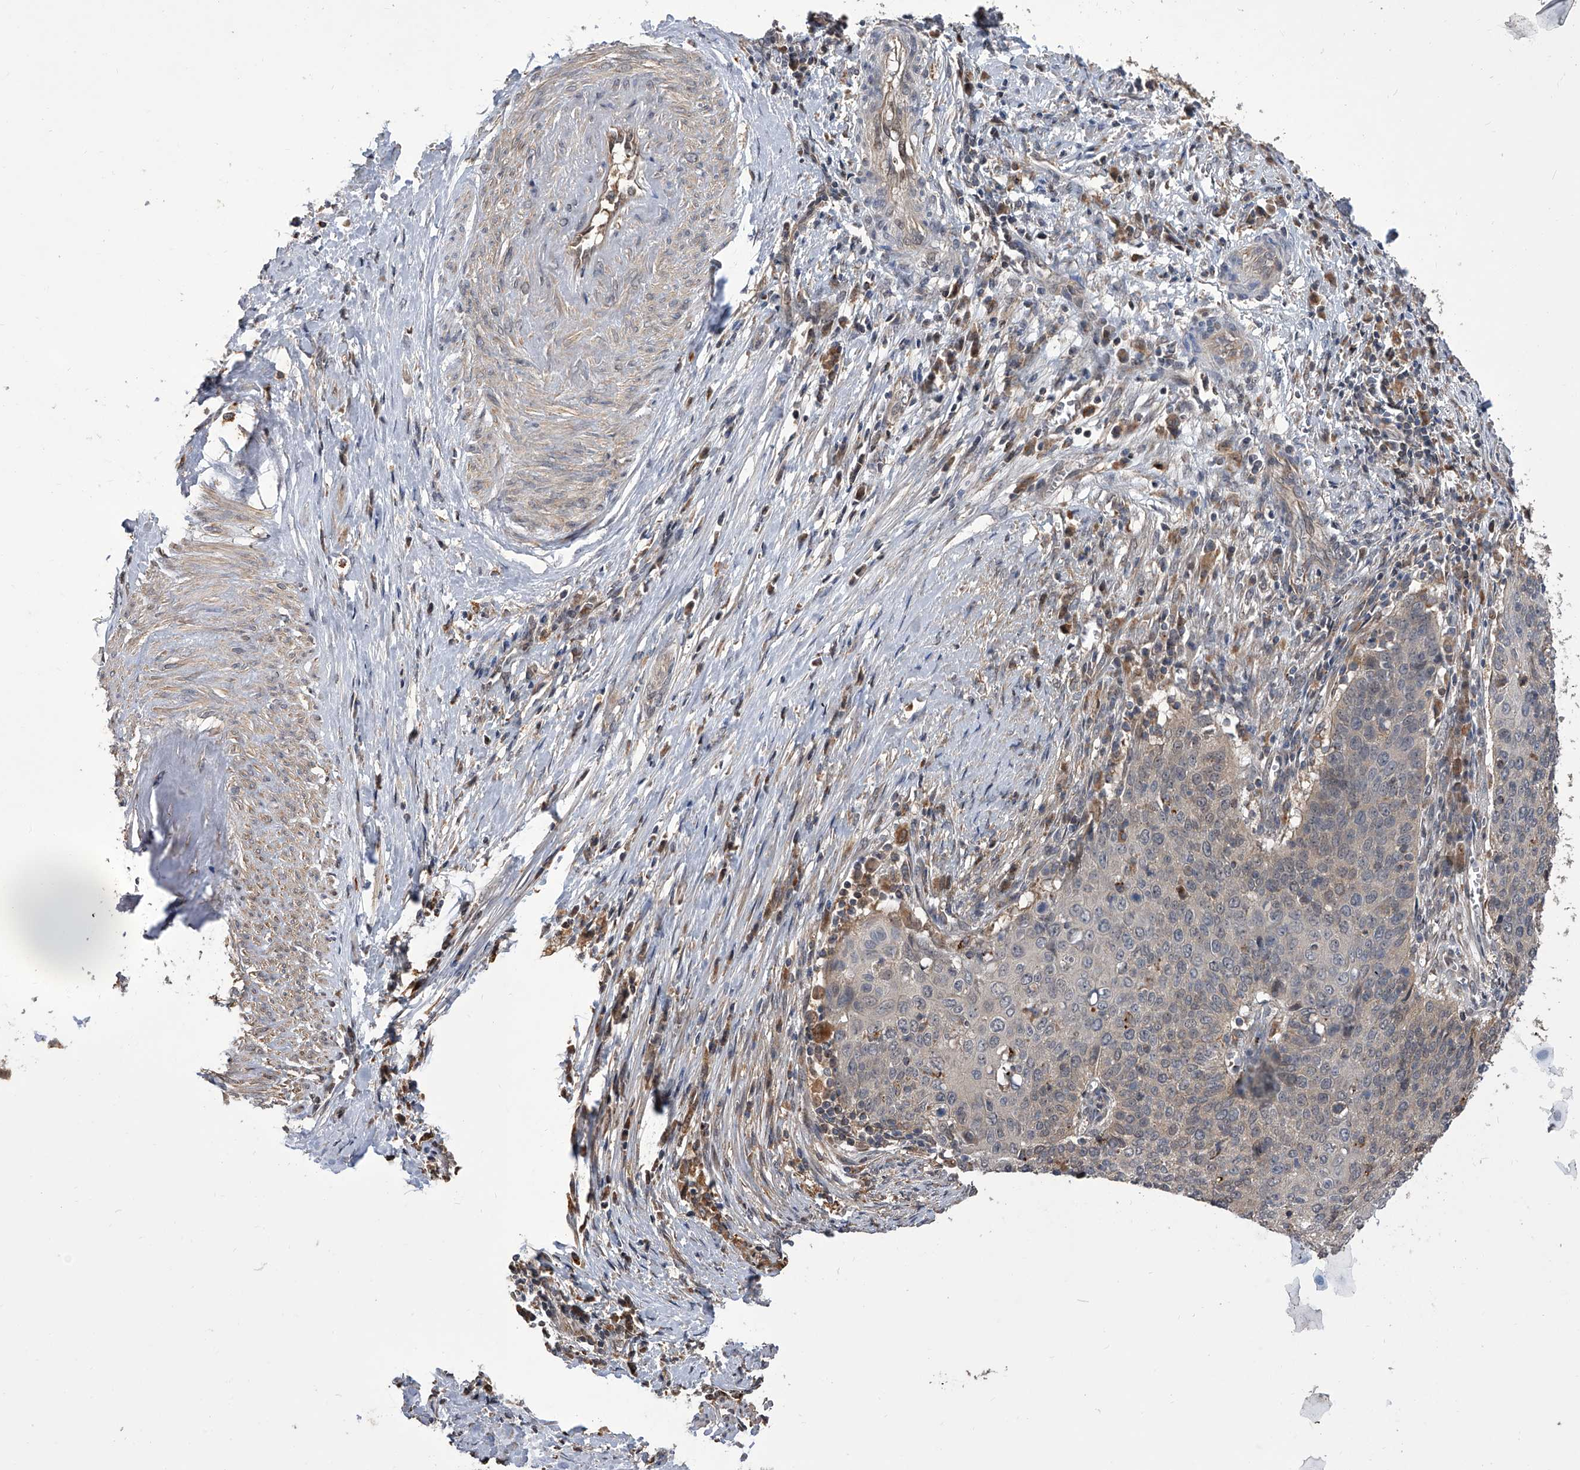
{"staining": {"intensity": "weak", "quantity": "<25%", "location": "cytoplasmic/membranous"}, "tissue": "cervical cancer", "cell_type": "Tumor cells", "image_type": "cancer", "snomed": [{"axis": "morphology", "description": "Squamous cell carcinoma, NOS"}, {"axis": "topography", "description": "Cervix"}], "caption": "Immunohistochemistry (IHC) of human squamous cell carcinoma (cervical) shows no staining in tumor cells. (DAB (3,3'-diaminobenzidine) immunohistochemistry (IHC), high magnification).", "gene": "GMDS", "patient": {"sex": "female", "age": 39}}